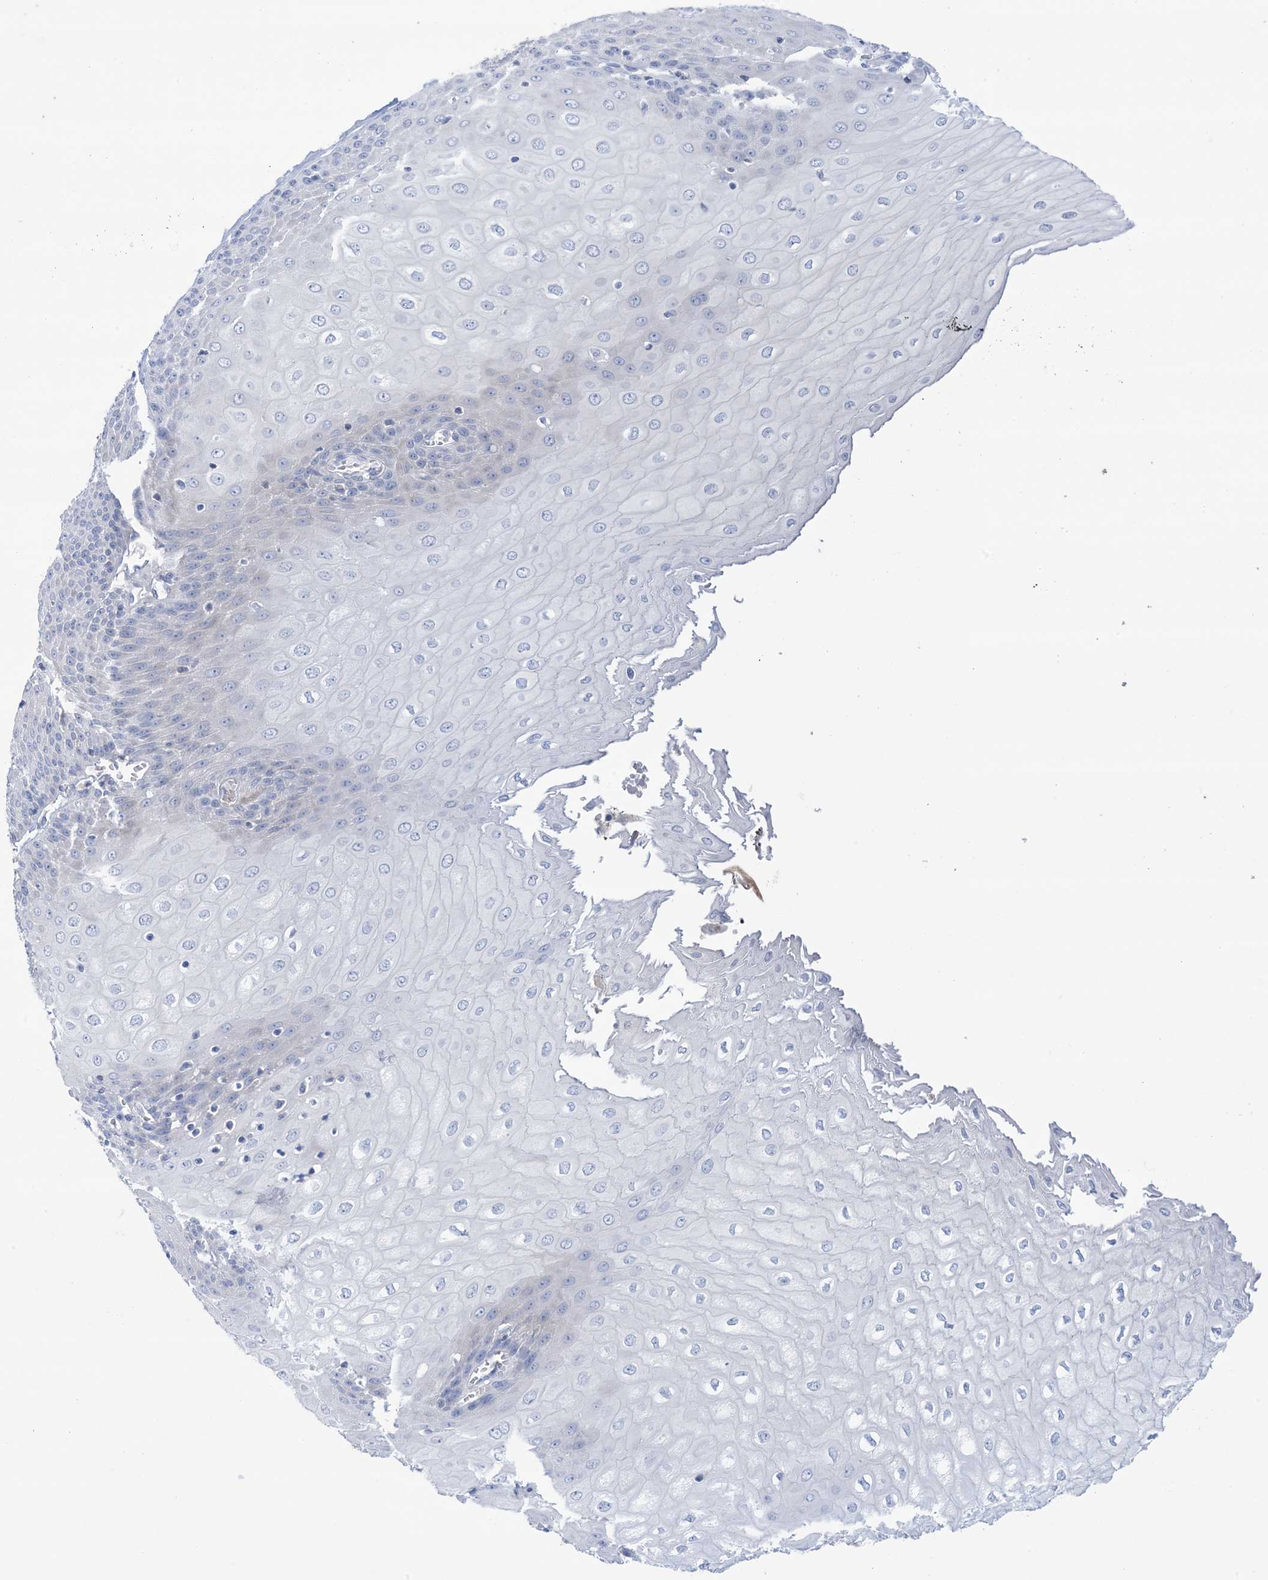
{"staining": {"intensity": "negative", "quantity": "none", "location": "none"}, "tissue": "esophagus", "cell_type": "Squamous epithelial cells", "image_type": "normal", "snomed": [{"axis": "morphology", "description": "Normal tissue, NOS"}, {"axis": "topography", "description": "Esophagus"}], "caption": "The photomicrograph exhibits no significant positivity in squamous epithelial cells of esophagus. (DAB (3,3'-diaminobenzidine) IHC visualized using brightfield microscopy, high magnification).", "gene": "ATP11C", "patient": {"sex": "male", "age": 60}}